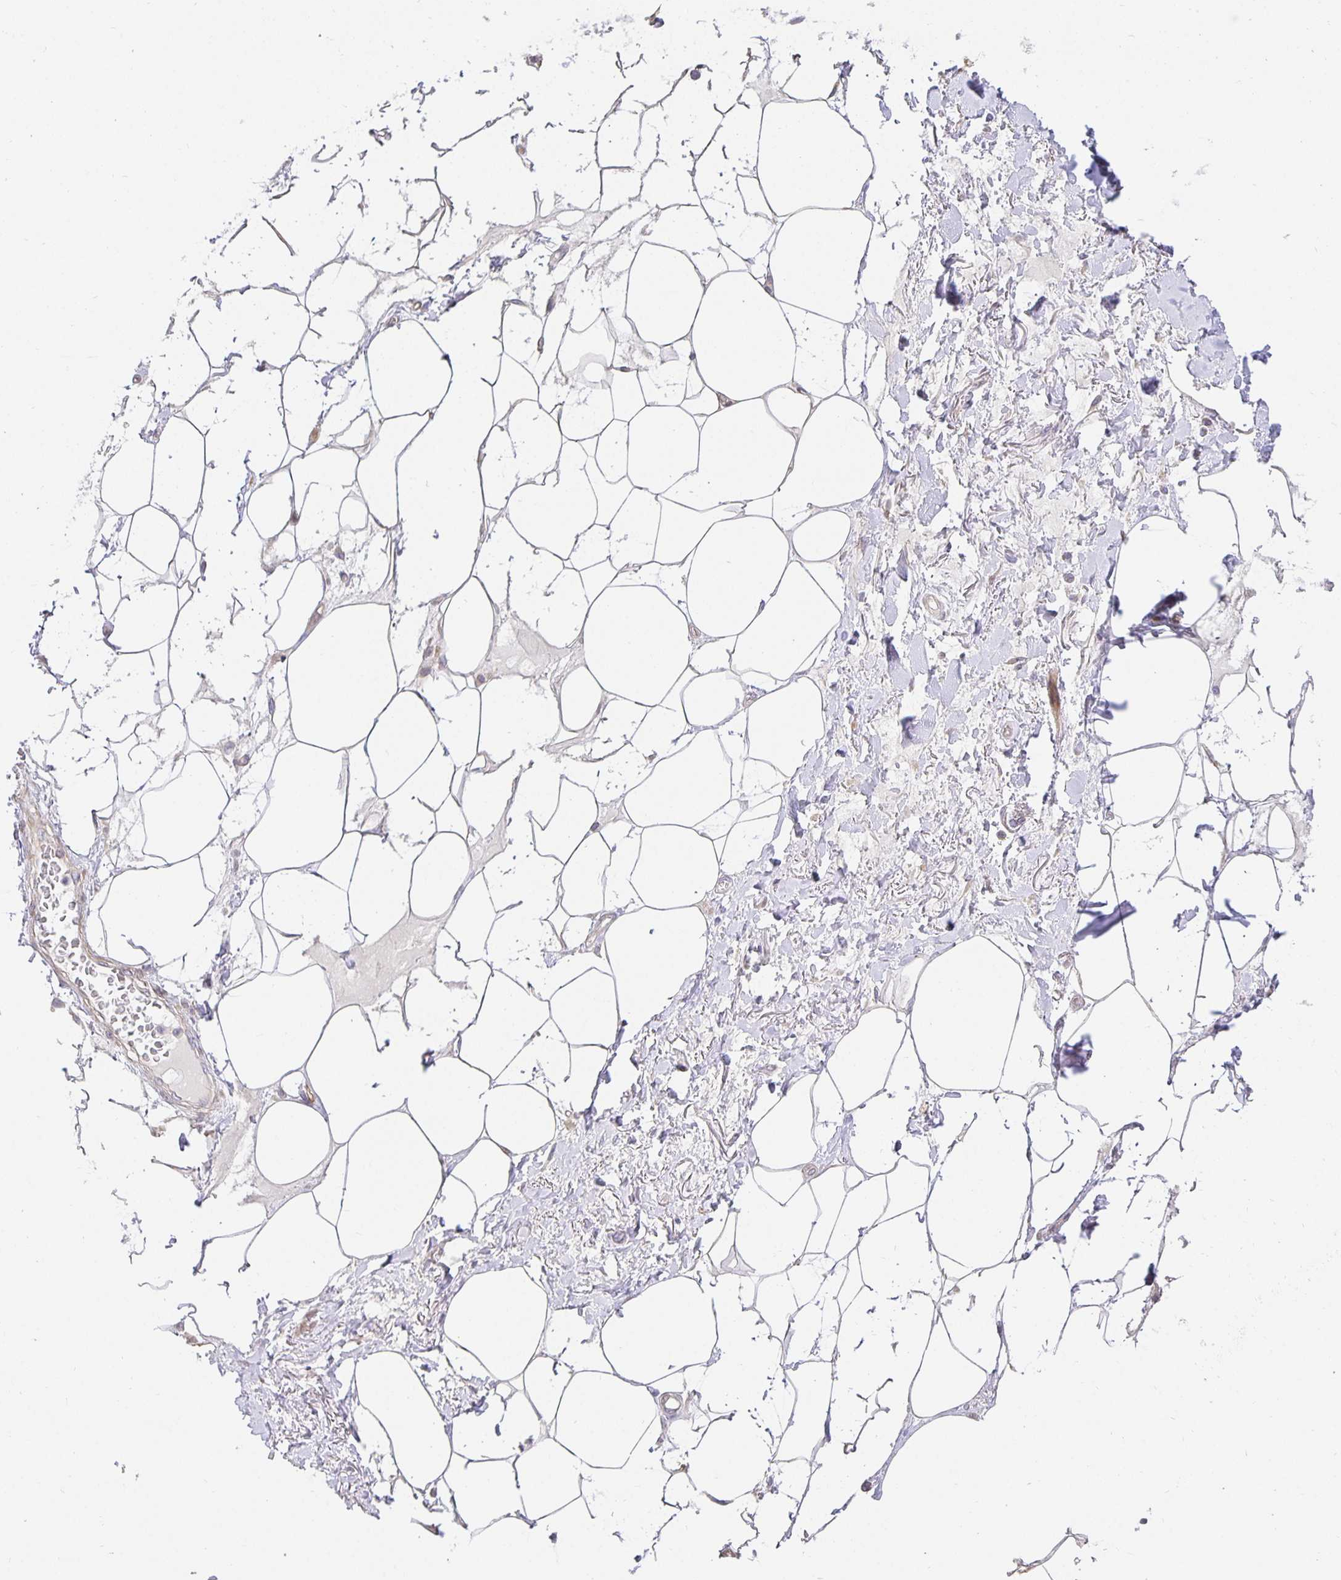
{"staining": {"intensity": "weak", "quantity": "<25%", "location": "cytoplasmic/membranous"}, "tissue": "adipose tissue", "cell_type": "Adipocytes", "image_type": "normal", "snomed": [{"axis": "morphology", "description": "Normal tissue, NOS"}, {"axis": "topography", "description": "Vagina"}, {"axis": "topography", "description": "Peripheral nerve tissue"}], "caption": "Photomicrograph shows no protein positivity in adipocytes of benign adipose tissue. (DAB IHC visualized using brightfield microscopy, high magnification).", "gene": "TJP3", "patient": {"sex": "female", "age": 71}}